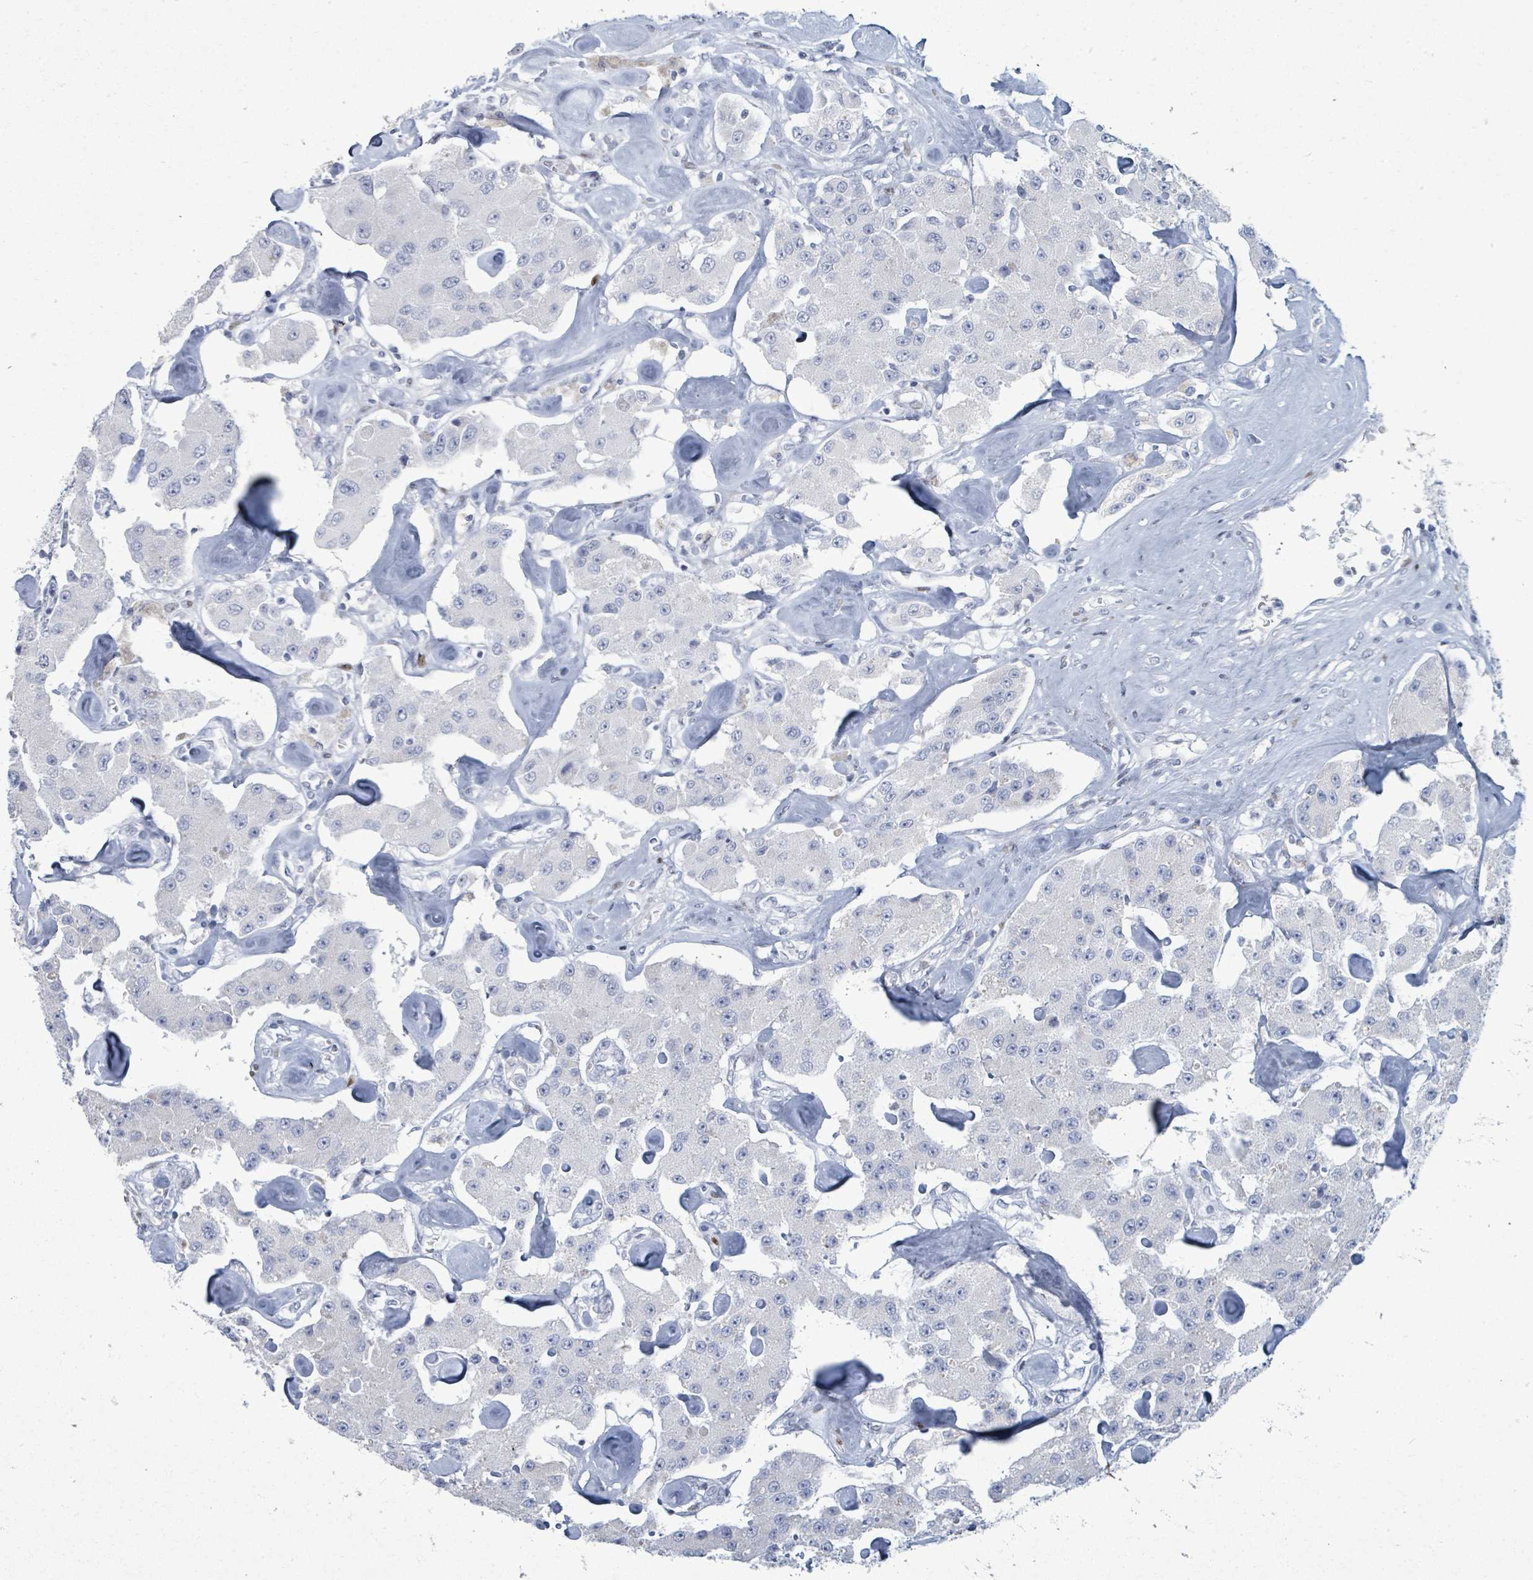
{"staining": {"intensity": "negative", "quantity": "none", "location": "none"}, "tissue": "carcinoid", "cell_type": "Tumor cells", "image_type": "cancer", "snomed": [{"axis": "morphology", "description": "Carcinoid, malignant, NOS"}, {"axis": "topography", "description": "Pancreas"}], "caption": "Micrograph shows no significant protein positivity in tumor cells of malignant carcinoid.", "gene": "MALL", "patient": {"sex": "male", "age": 41}}